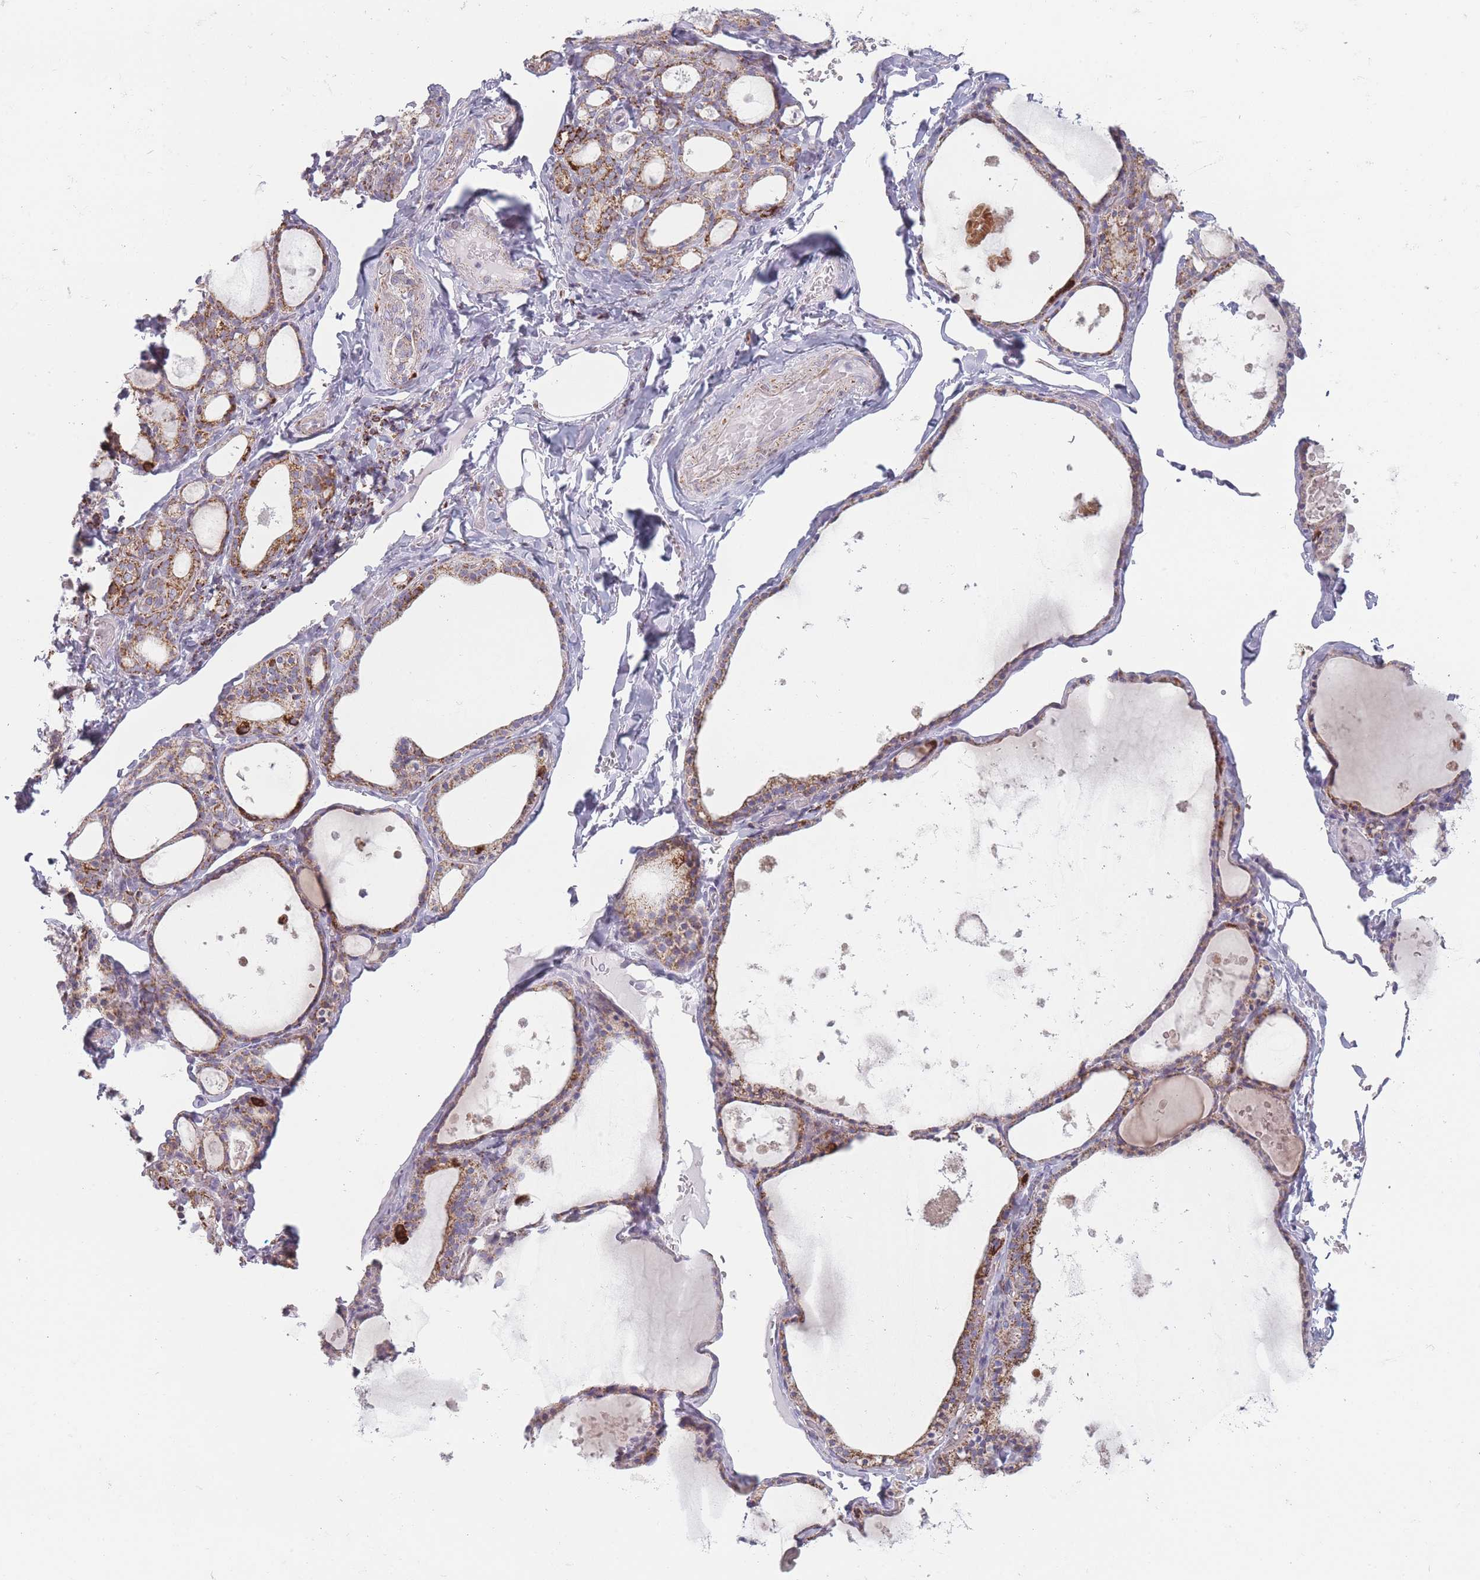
{"staining": {"intensity": "moderate", "quantity": ">75%", "location": "cytoplasmic/membranous"}, "tissue": "thyroid gland", "cell_type": "Glandular cells", "image_type": "normal", "snomed": [{"axis": "morphology", "description": "Normal tissue, NOS"}, {"axis": "topography", "description": "Thyroid gland"}], "caption": "DAB immunohistochemical staining of unremarkable human thyroid gland reveals moderate cytoplasmic/membranous protein positivity in about >75% of glandular cells.", "gene": "DCHS1", "patient": {"sex": "male", "age": 56}}